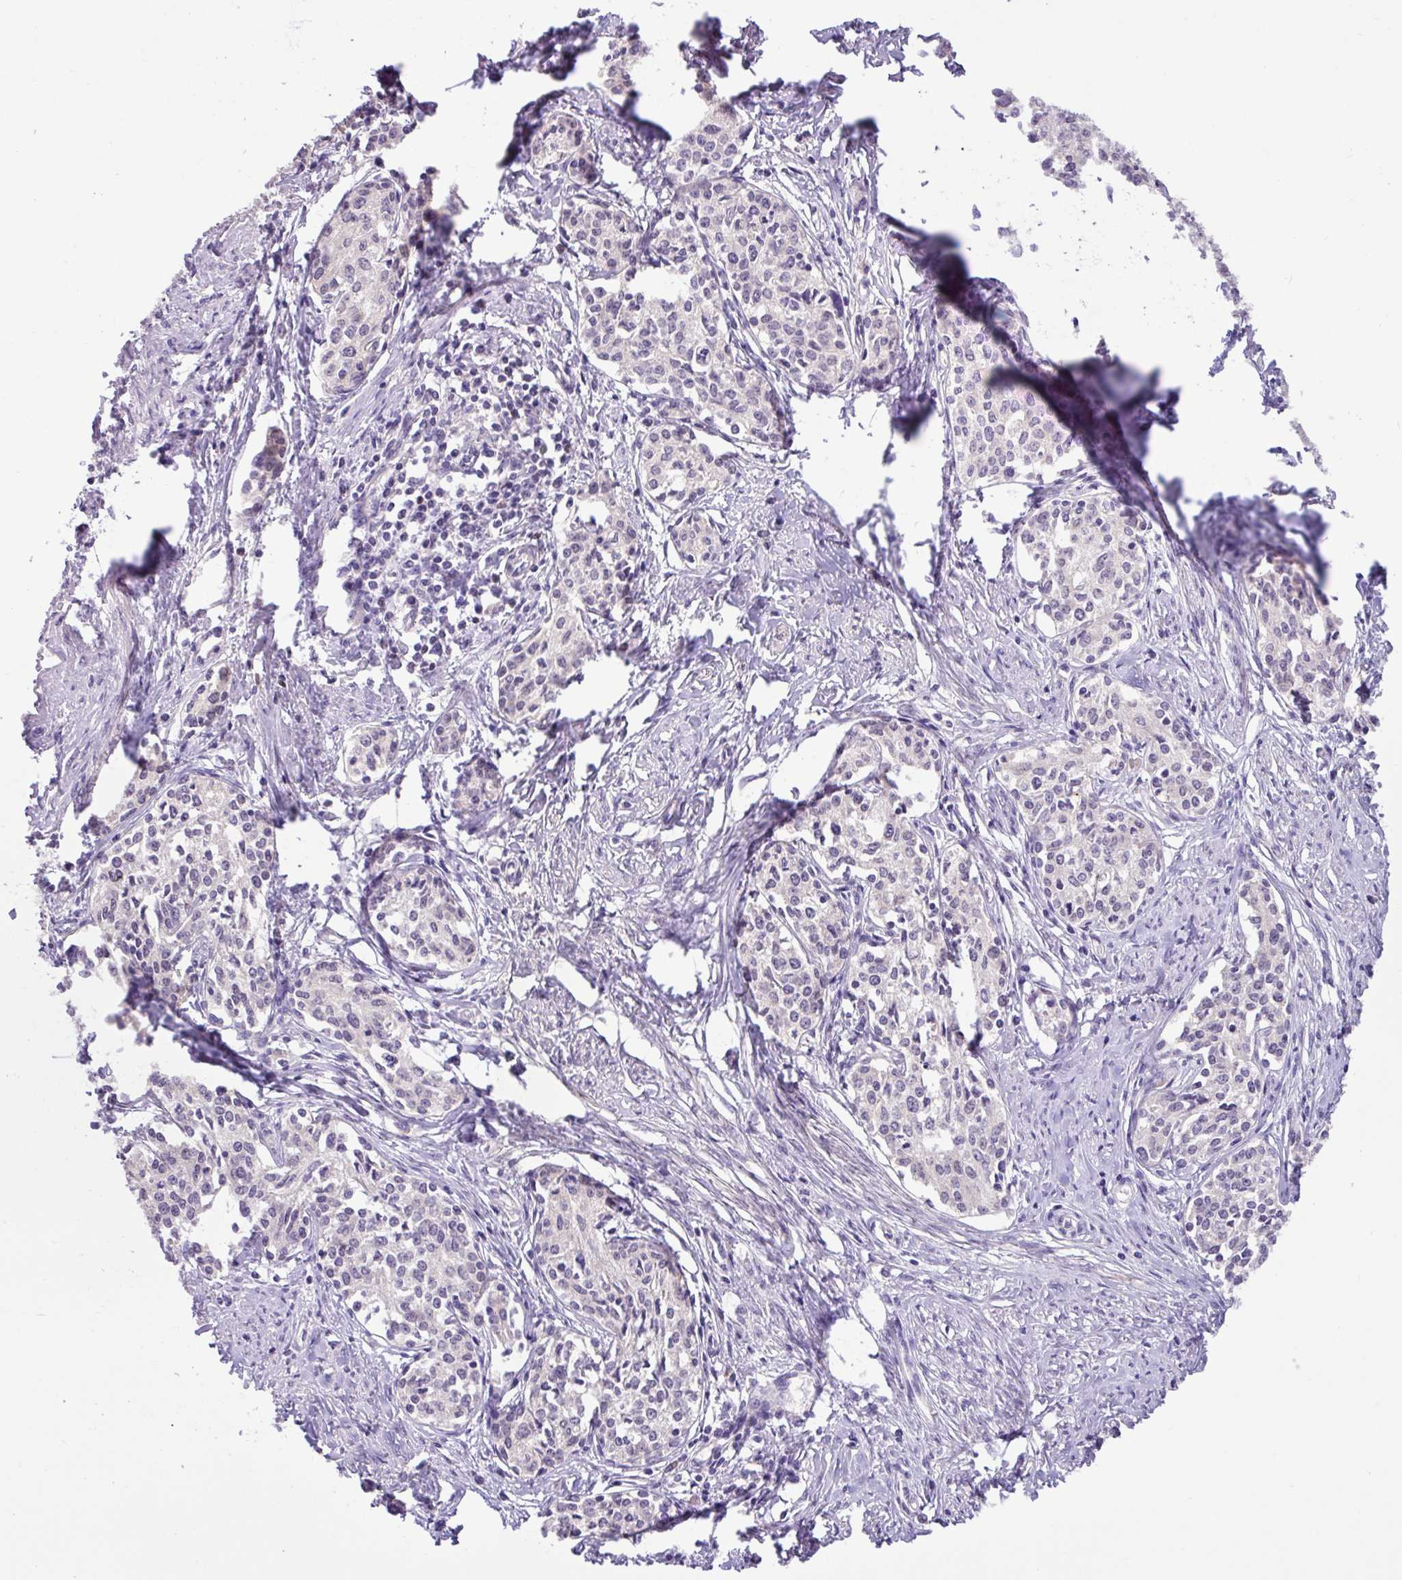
{"staining": {"intensity": "negative", "quantity": "none", "location": "none"}, "tissue": "cervical cancer", "cell_type": "Tumor cells", "image_type": "cancer", "snomed": [{"axis": "morphology", "description": "Squamous cell carcinoma, NOS"}, {"axis": "morphology", "description": "Adenocarcinoma, NOS"}, {"axis": "topography", "description": "Cervix"}], "caption": "Immunohistochemical staining of human cervical cancer exhibits no significant positivity in tumor cells.", "gene": "PAX8", "patient": {"sex": "female", "age": 52}}